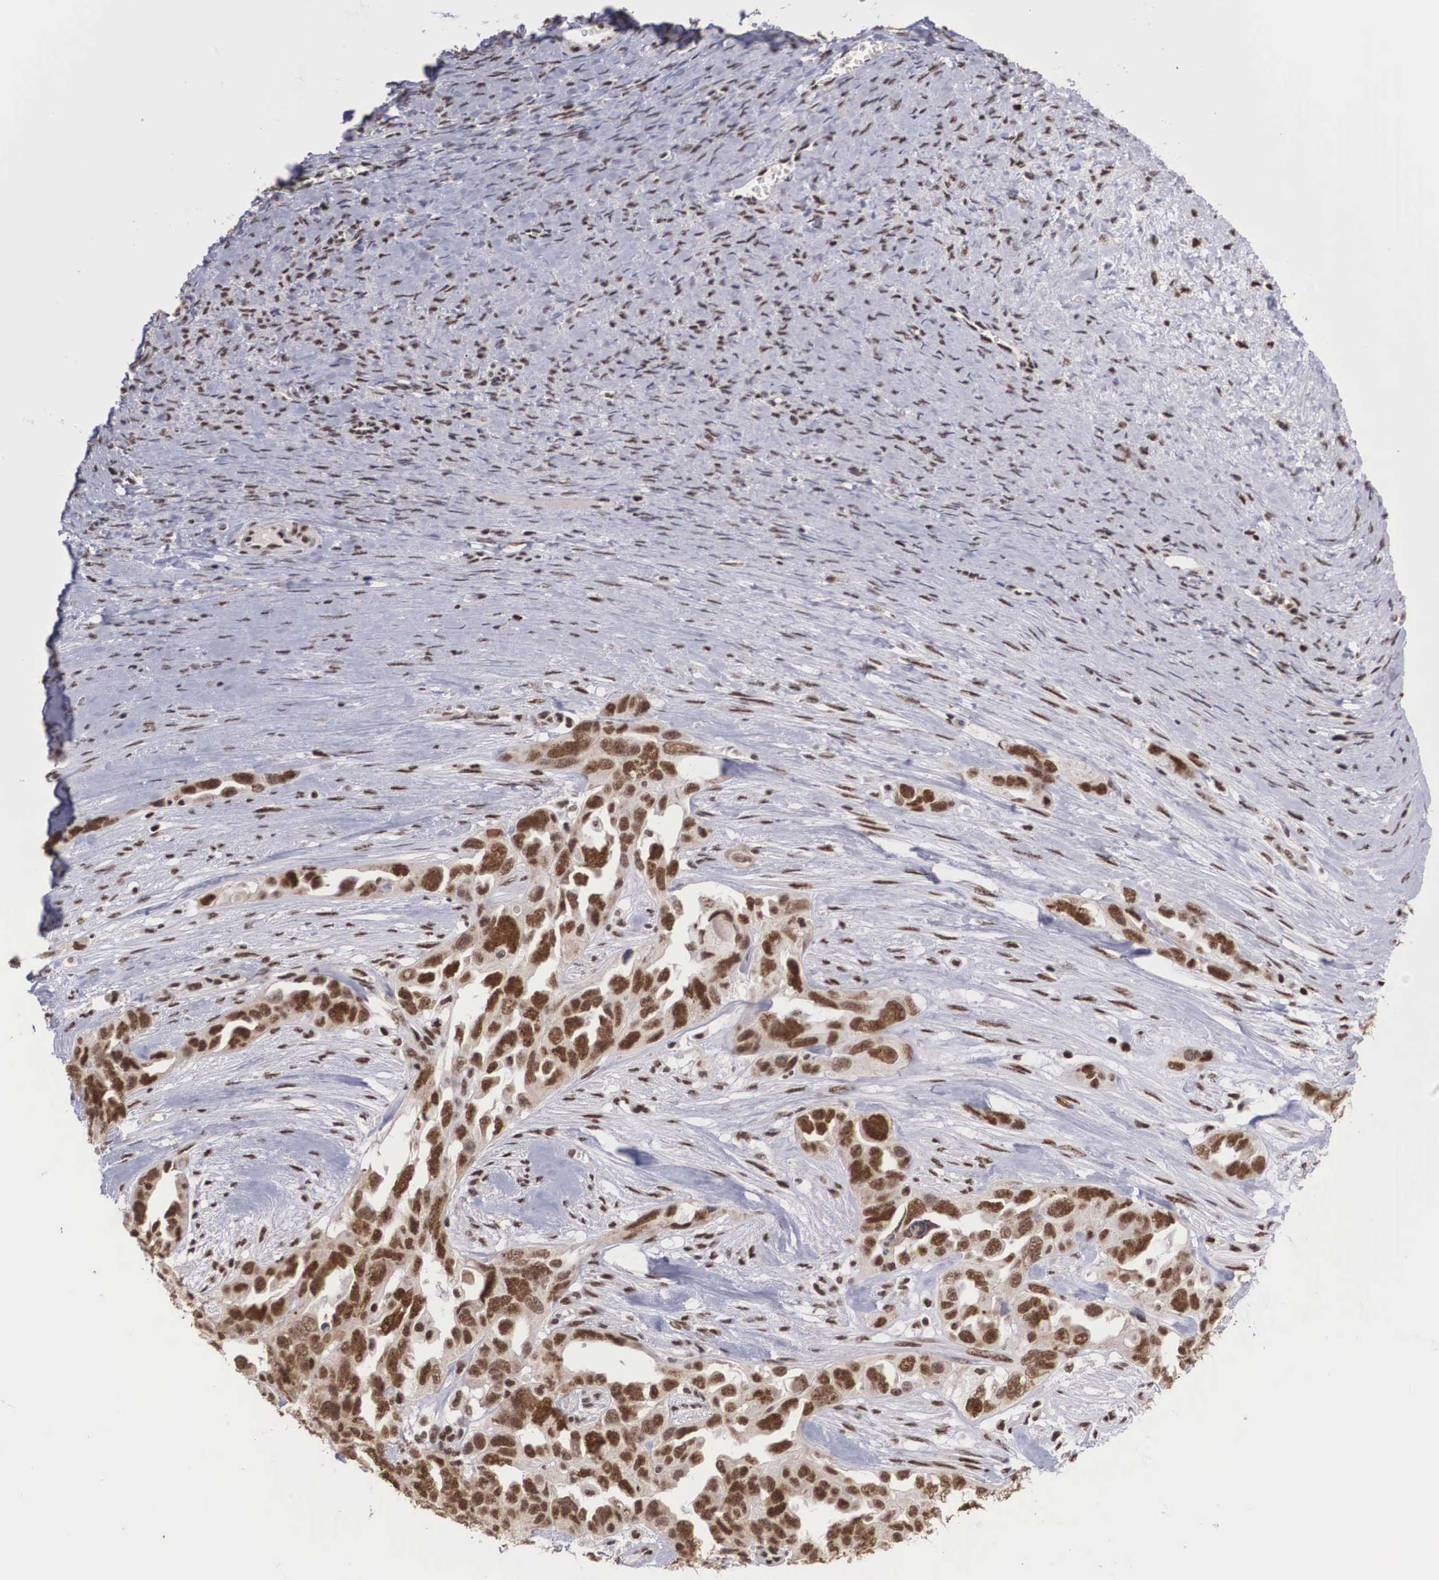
{"staining": {"intensity": "strong", "quantity": ">75%", "location": "nuclear"}, "tissue": "ovarian cancer", "cell_type": "Tumor cells", "image_type": "cancer", "snomed": [{"axis": "morphology", "description": "Cystadenocarcinoma, serous, NOS"}, {"axis": "topography", "description": "Ovary"}], "caption": "Protein expression by IHC shows strong nuclear staining in about >75% of tumor cells in ovarian cancer. (DAB (3,3'-diaminobenzidine) IHC, brown staining for protein, blue staining for nuclei).", "gene": "HTATSF1", "patient": {"sex": "female", "age": 63}}